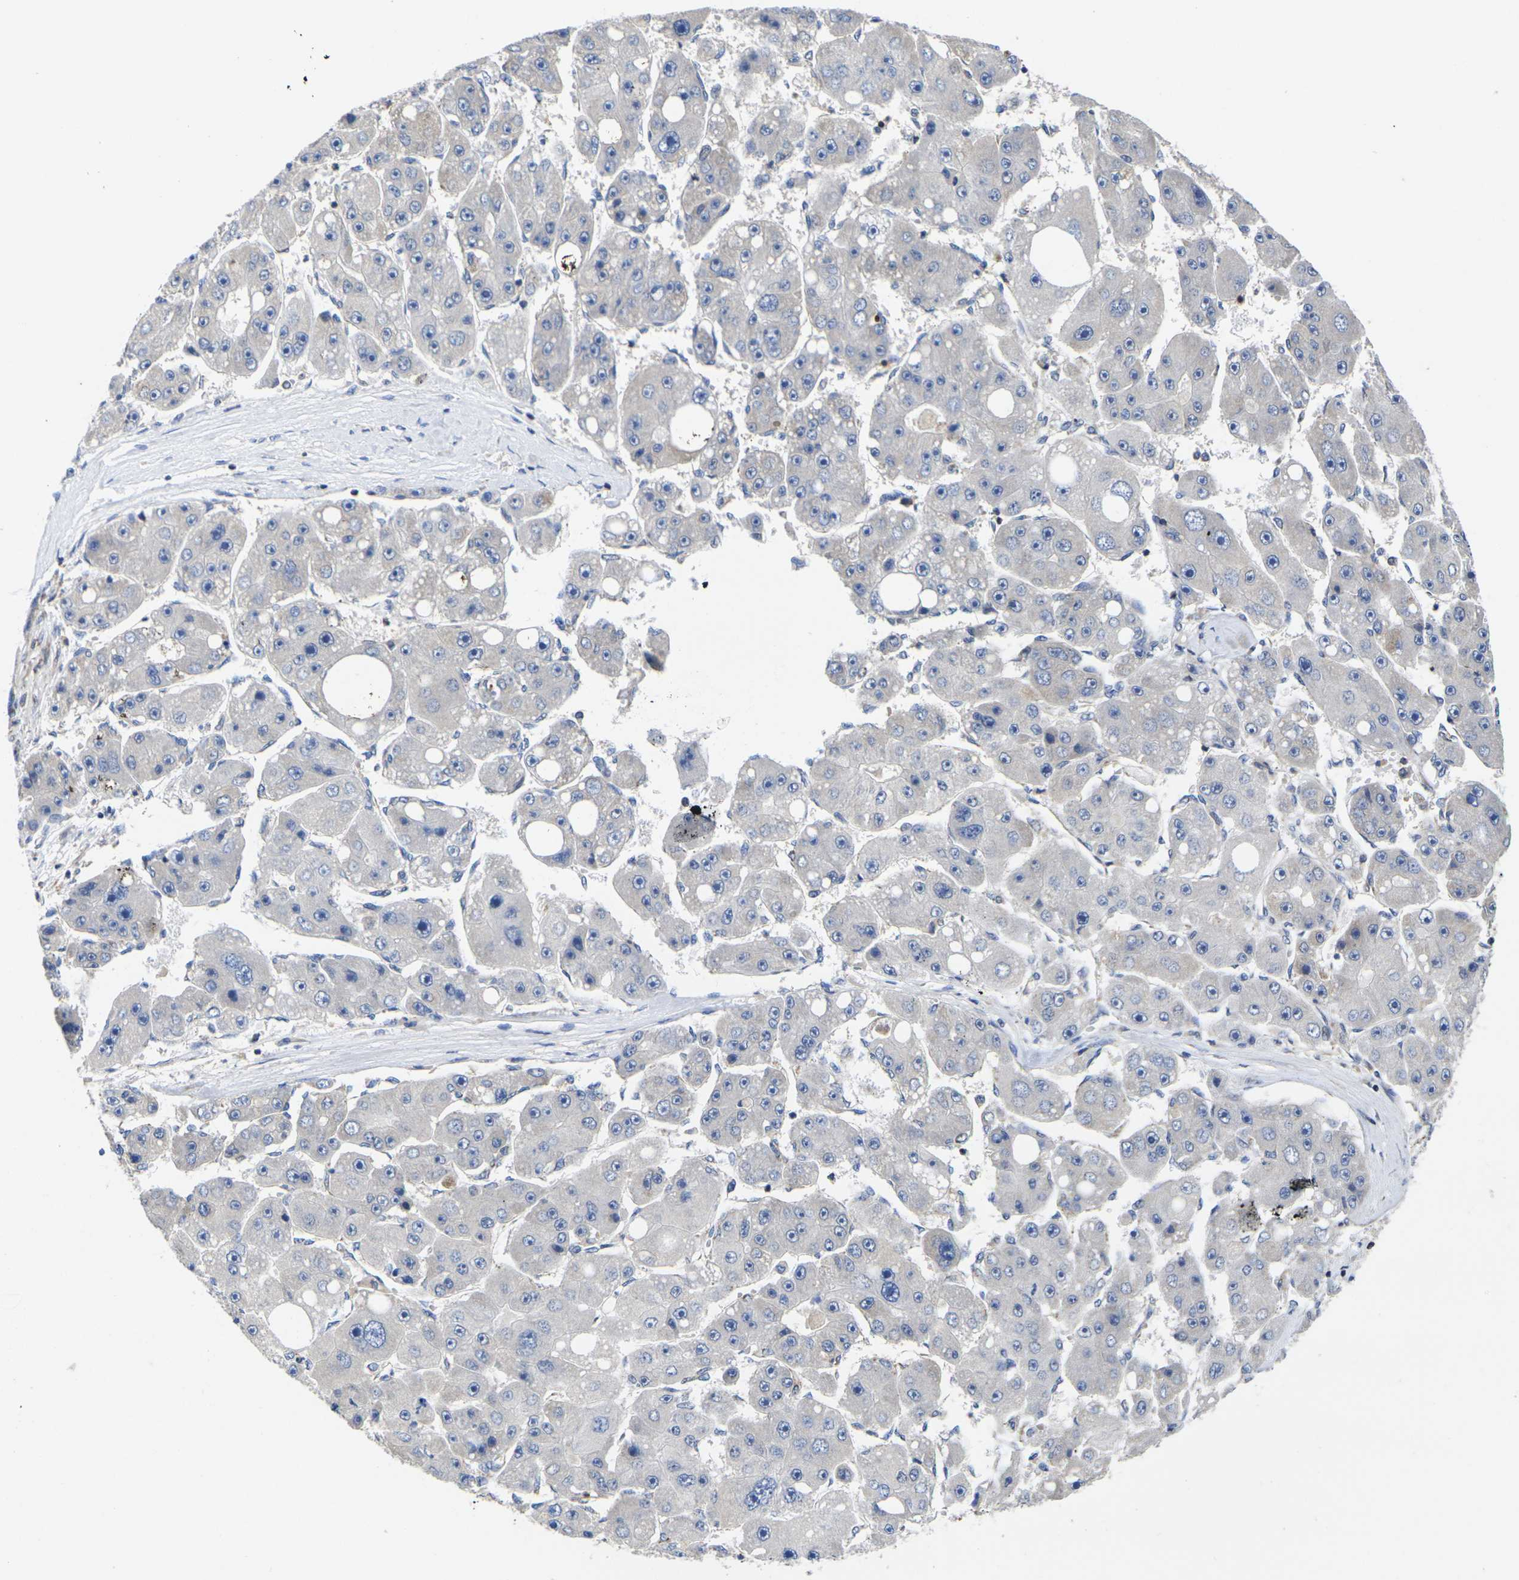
{"staining": {"intensity": "negative", "quantity": "none", "location": "none"}, "tissue": "liver cancer", "cell_type": "Tumor cells", "image_type": "cancer", "snomed": [{"axis": "morphology", "description": "Carcinoma, Hepatocellular, NOS"}, {"axis": "topography", "description": "Liver"}], "caption": "The immunohistochemistry histopathology image has no significant staining in tumor cells of liver cancer (hepatocellular carcinoma) tissue. The staining is performed using DAB (3,3'-diaminobenzidine) brown chromogen with nuclei counter-stained in using hematoxylin.", "gene": "P2RY11", "patient": {"sex": "female", "age": 61}}